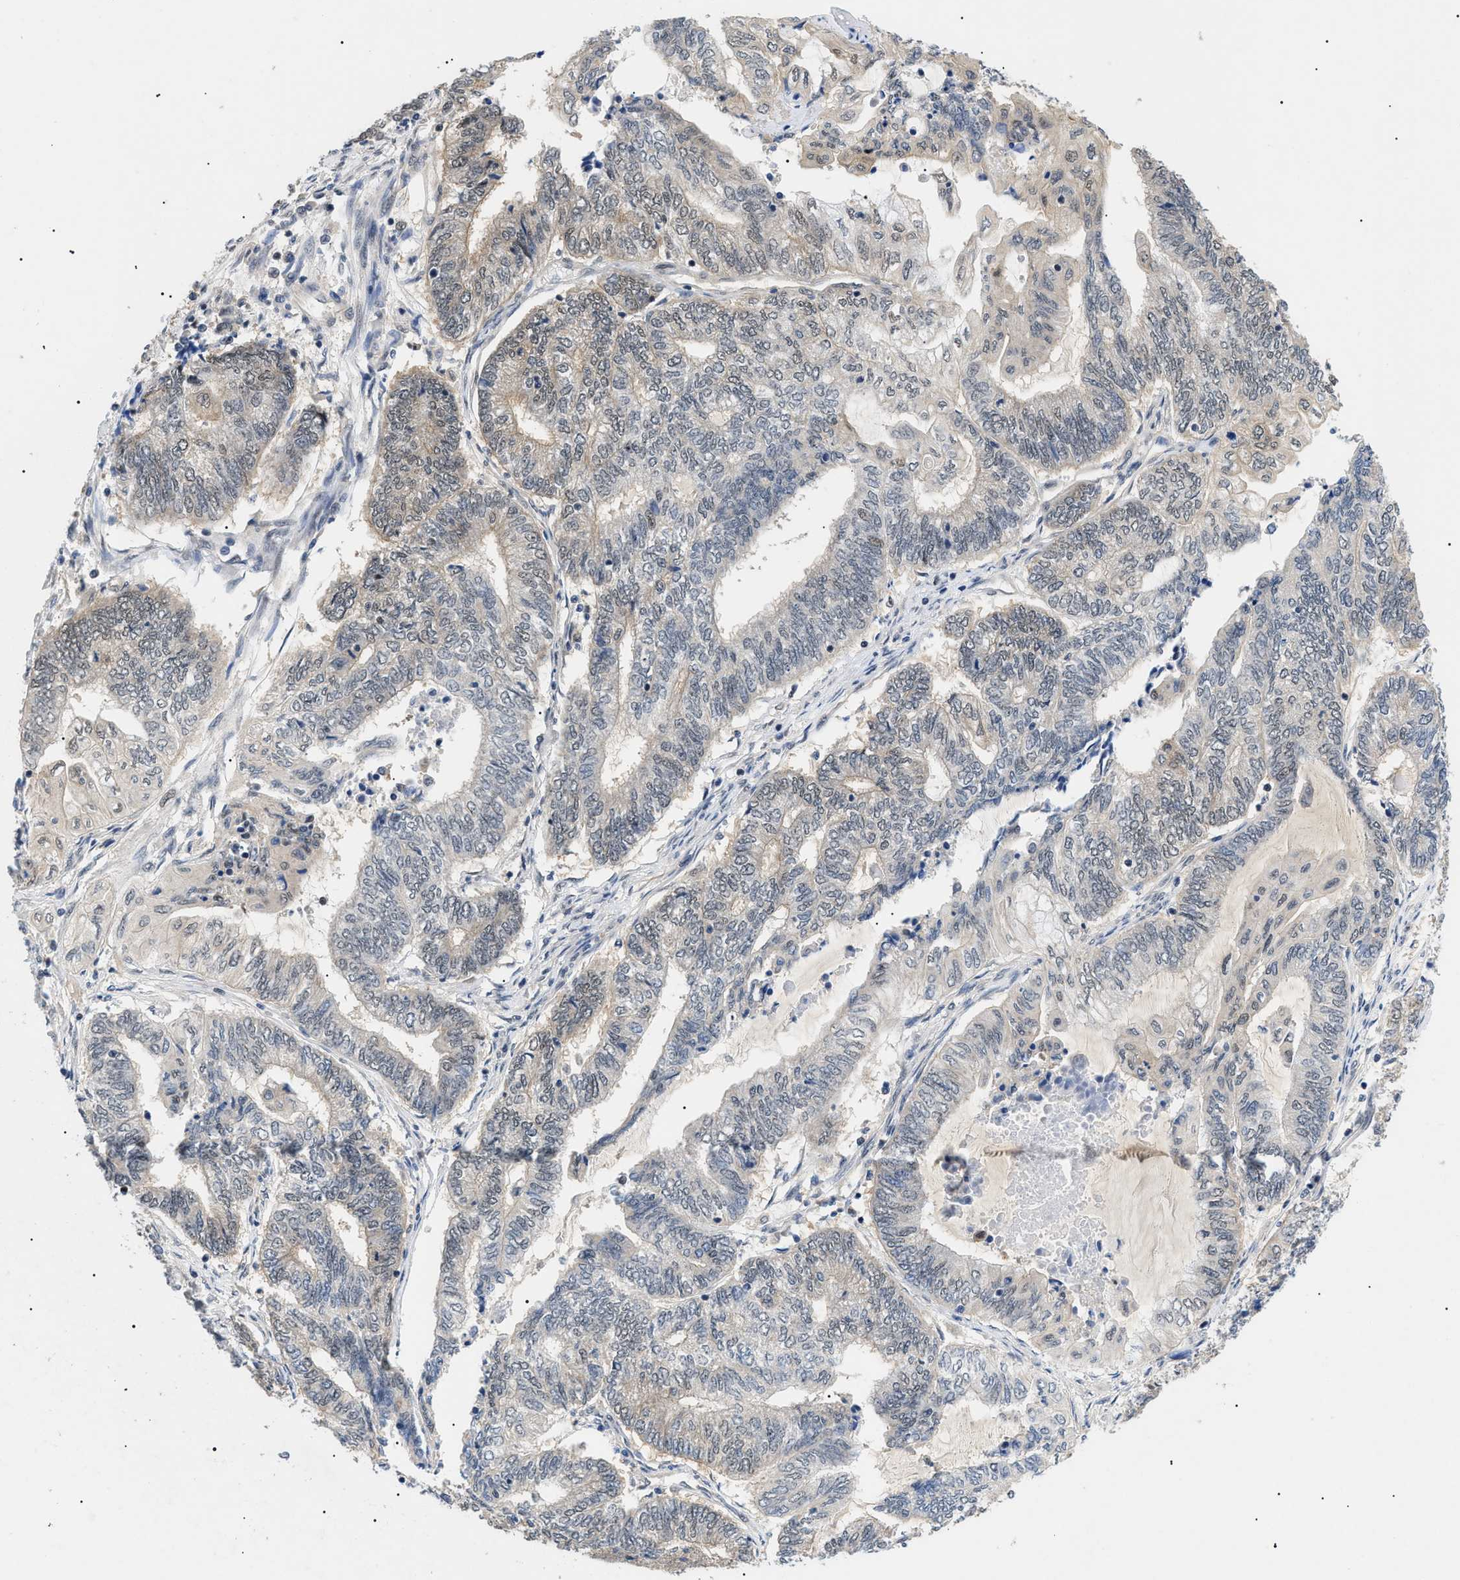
{"staining": {"intensity": "weak", "quantity": "25%-75%", "location": "cytoplasmic/membranous,nuclear"}, "tissue": "endometrial cancer", "cell_type": "Tumor cells", "image_type": "cancer", "snomed": [{"axis": "morphology", "description": "Adenocarcinoma, NOS"}, {"axis": "topography", "description": "Uterus"}, {"axis": "topography", "description": "Endometrium"}], "caption": "IHC image of neoplastic tissue: endometrial adenocarcinoma stained using immunohistochemistry reveals low levels of weak protein expression localized specifically in the cytoplasmic/membranous and nuclear of tumor cells, appearing as a cytoplasmic/membranous and nuclear brown color.", "gene": "GARRE1", "patient": {"sex": "female", "age": 70}}